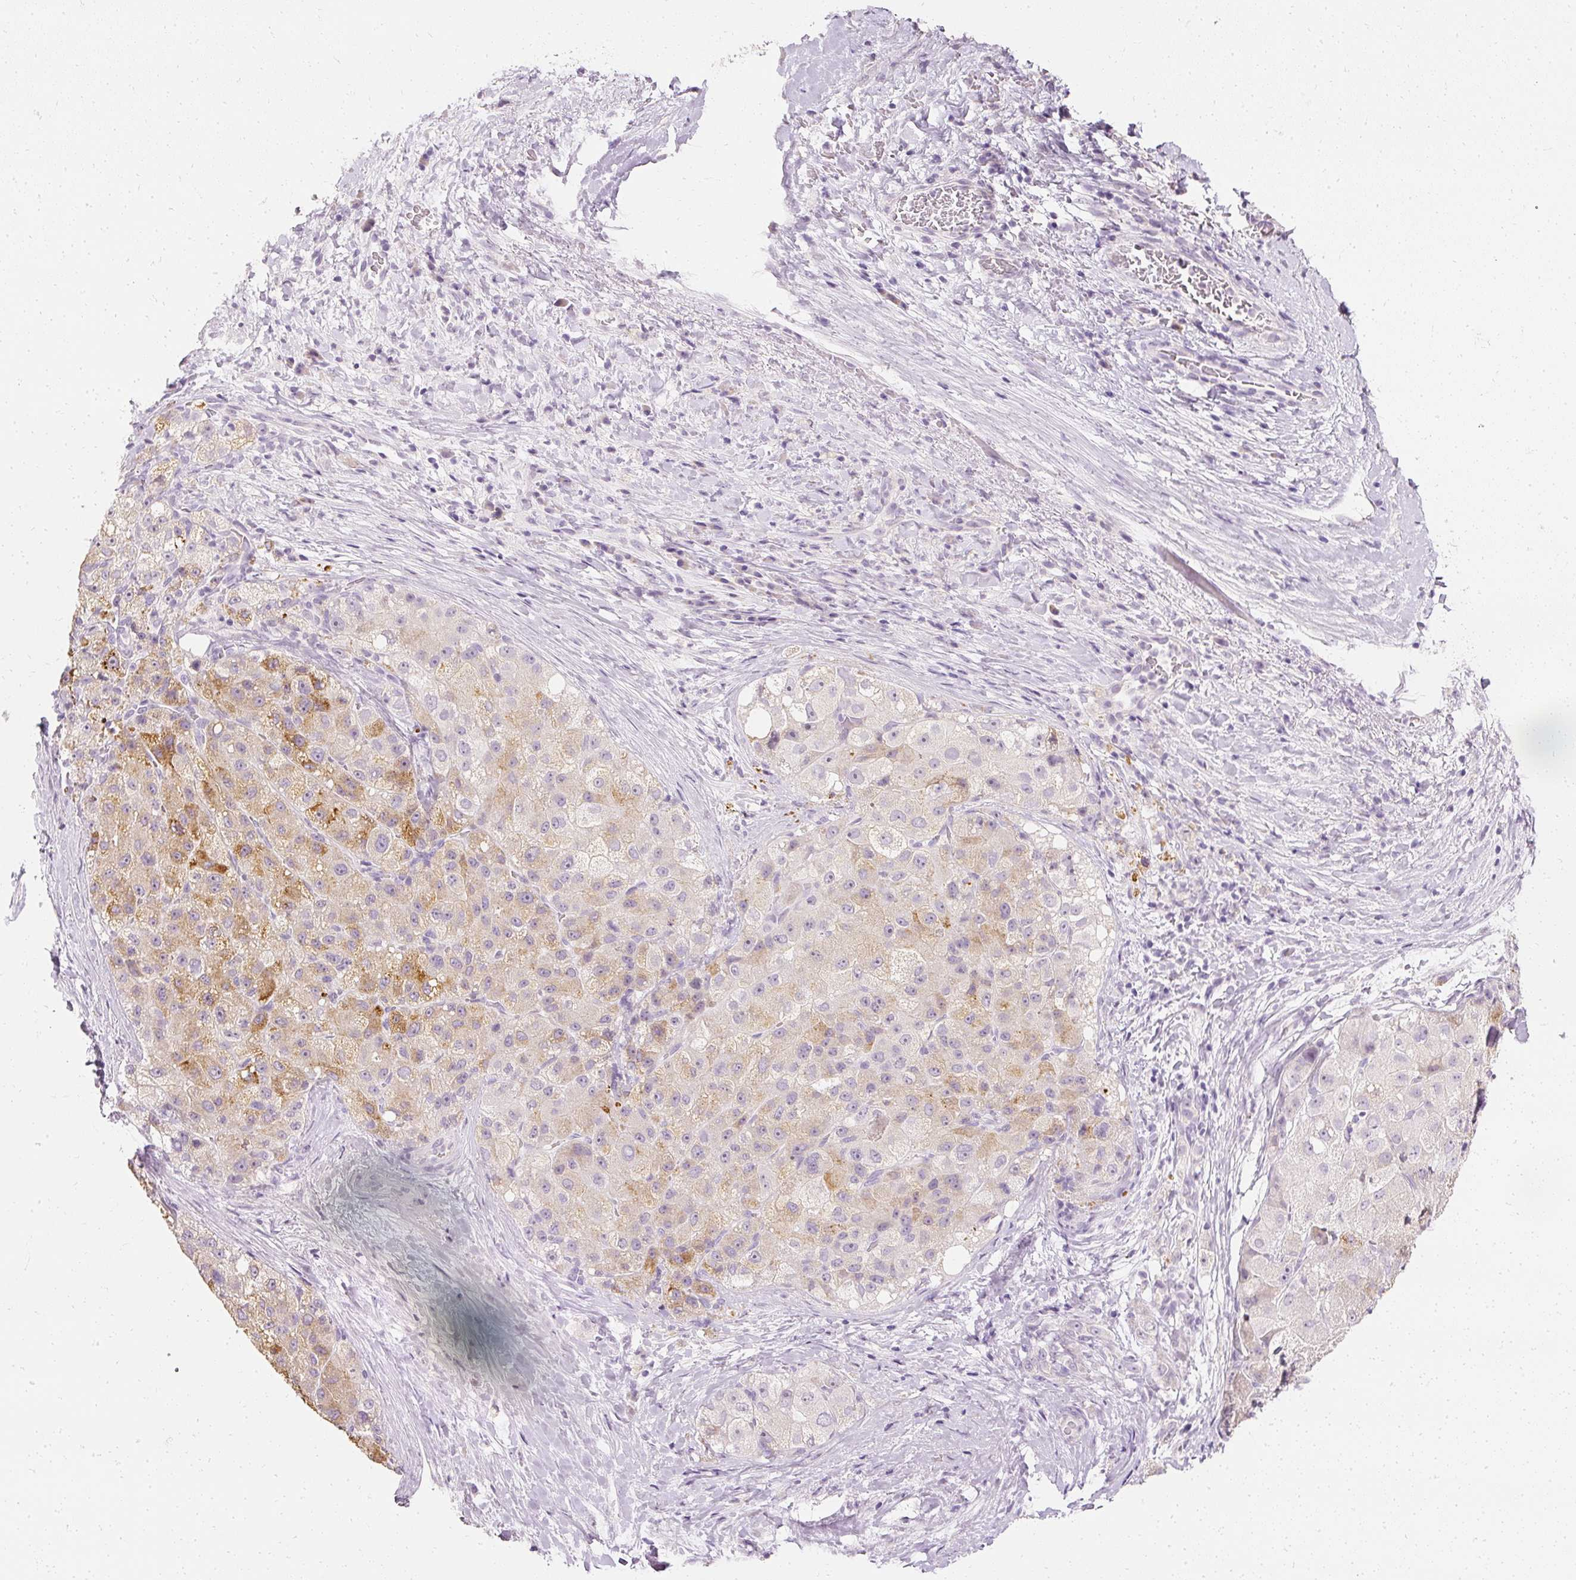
{"staining": {"intensity": "moderate", "quantity": "<25%", "location": "cytoplasmic/membranous"}, "tissue": "liver cancer", "cell_type": "Tumor cells", "image_type": "cancer", "snomed": [{"axis": "morphology", "description": "Carcinoma, Hepatocellular, NOS"}, {"axis": "topography", "description": "Liver"}], "caption": "A histopathology image of human liver cancer stained for a protein shows moderate cytoplasmic/membranous brown staining in tumor cells.", "gene": "ELAVL3", "patient": {"sex": "male", "age": 80}}